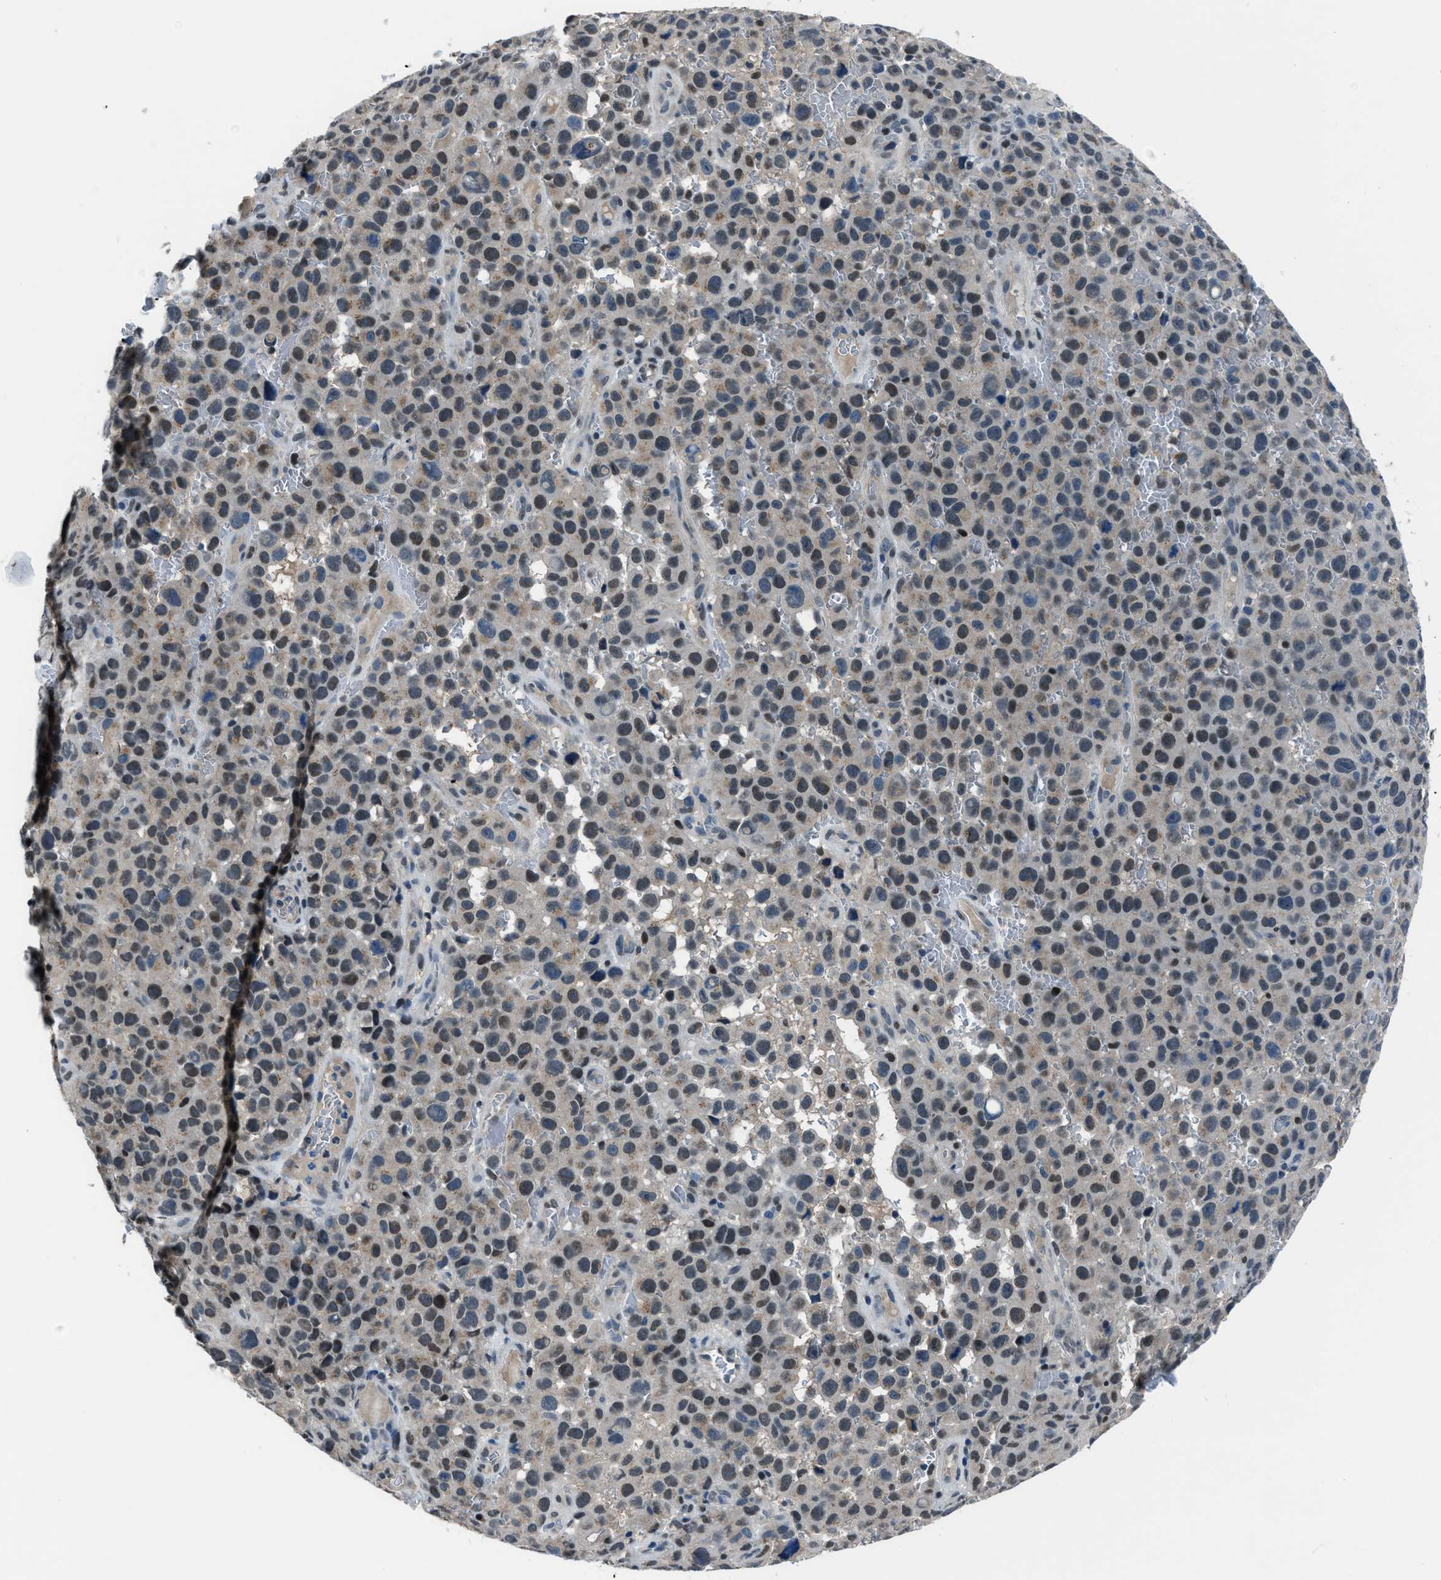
{"staining": {"intensity": "weak", "quantity": "25%-75%", "location": "nuclear"}, "tissue": "melanoma", "cell_type": "Tumor cells", "image_type": "cancer", "snomed": [{"axis": "morphology", "description": "Malignant melanoma, NOS"}, {"axis": "topography", "description": "Skin"}], "caption": "The micrograph reveals a brown stain indicating the presence of a protein in the nuclear of tumor cells in malignant melanoma. (Brightfield microscopy of DAB IHC at high magnification).", "gene": "DUSP19", "patient": {"sex": "female", "age": 82}}